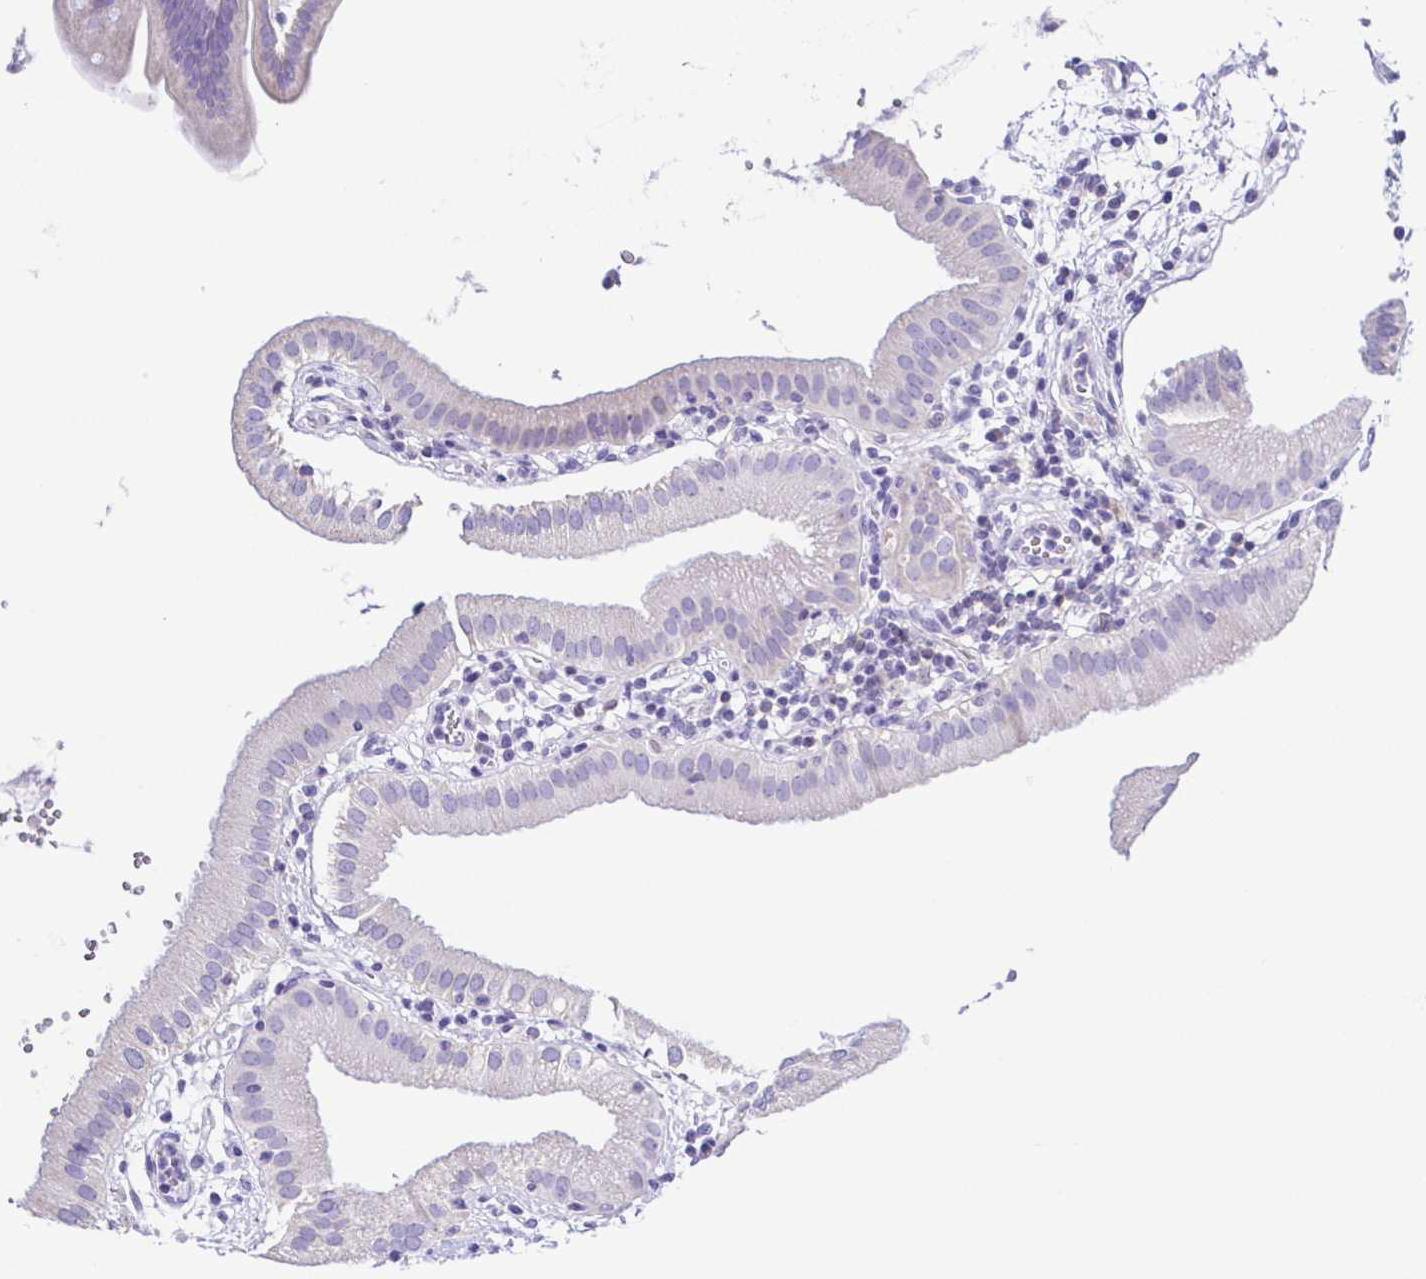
{"staining": {"intensity": "negative", "quantity": "none", "location": "none"}, "tissue": "gallbladder", "cell_type": "Glandular cells", "image_type": "normal", "snomed": [{"axis": "morphology", "description": "Normal tissue, NOS"}, {"axis": "topography", "description": "Gallbladder"}], "caption": "IHC micrograph of unremarkable gallbladder: human gallbladder stained with DAB exhibits no significant protein staining in glandular cells.", "gene": "CD72", "patient": {"sex": "female", "age": 65}}